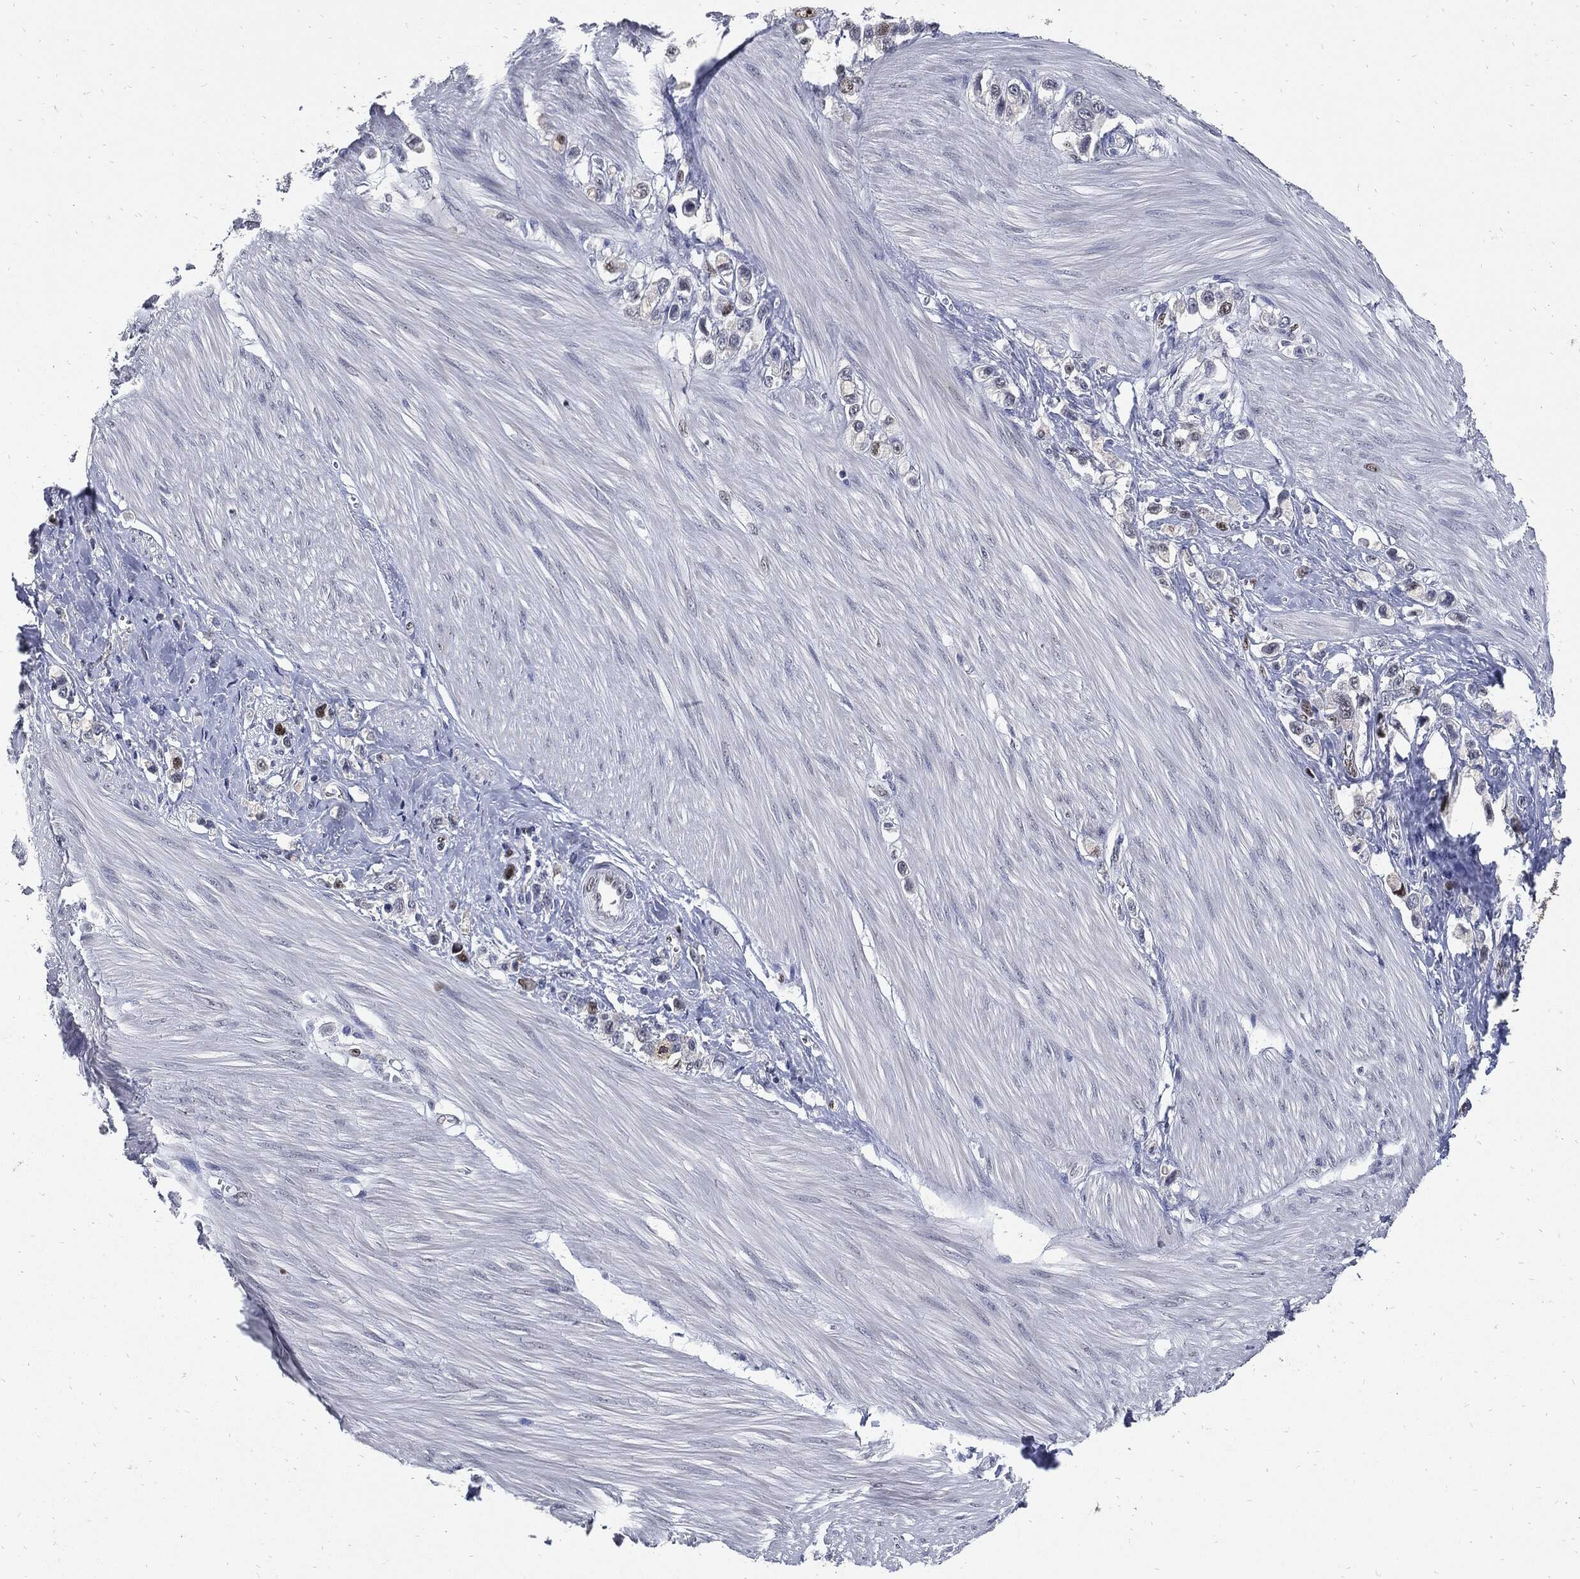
{"staining": {"intensity": "negative", "quantity": "none", "location": "none"}, "tissue": "stomach cancer", "cell_type": "Tumor cells", "image_type": "cancer", "snomed": [{"axis": "morphology", "description": "Normal tissue, NOS"}, {"axis": "morphology", "description": "Adenocarcinoma, NOS"}, {"axis": "morphology", "description": "Adenocarcinoma, High grade"}, {"axis": "topography", "description": "Stomach, upper"}, {"axis": "topography", "description": "Stomach"}], "caption": "Immunohistochemistry (IHC) histopathology image of neoplastic tissue: high-grade adenocarcinoma (stomach) stained with DAB exhibits no significant protein expression in tumor cells.", "gene": "NBN", "patient": {"sex": "female", "age": 65}}